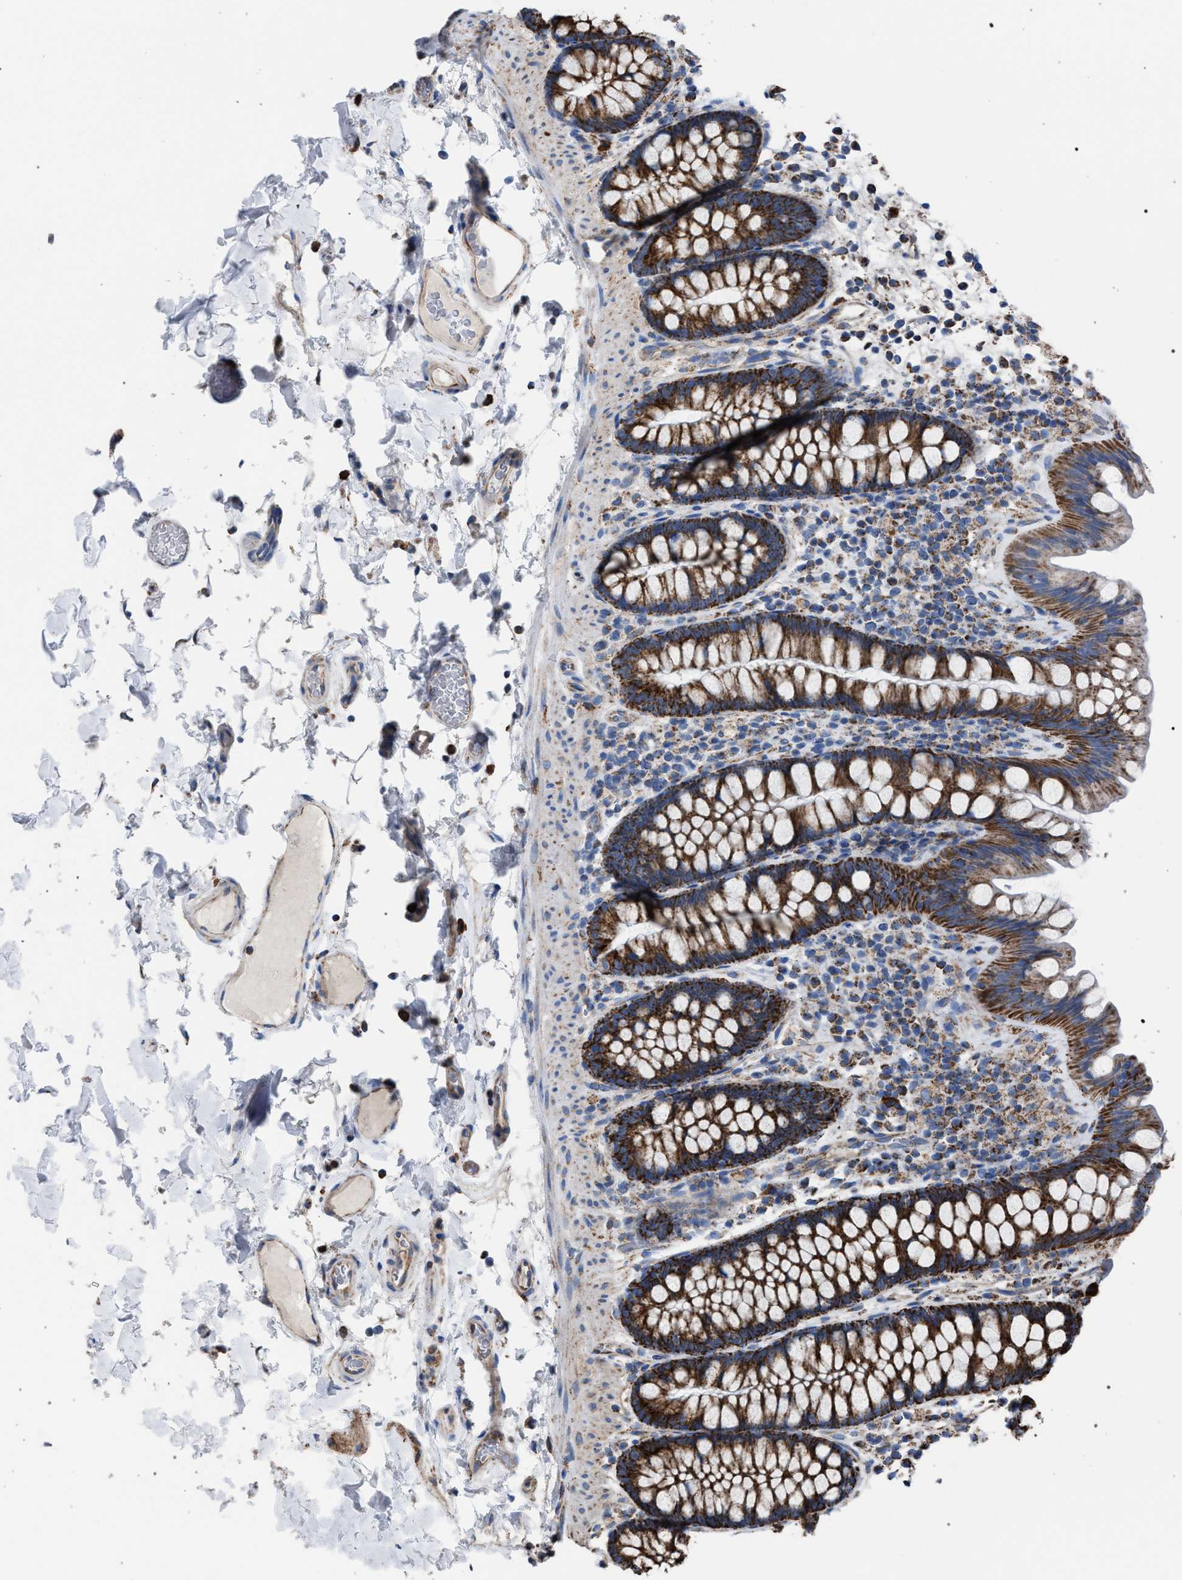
{"staining": {"intensity": "moderate", "quantity": ">75%", "location": "cytoplasmic/membranous"}, "tissue": "colon", "cell_type": "Endothelial cells", "image_type": "normal", "snomed": [{"axis": "morphology", "description": "Normal tissue, NOS"}, {"axis": "topography", "description": "Colon"}], "caption": "Moderate cytoplasmic/membranous positivity for a protein is seen in about >75% of endothelial cells of unremarkable colon using IHC.", "gene": "VPS13A", "patient": {"sex": "female", "age": 80}}